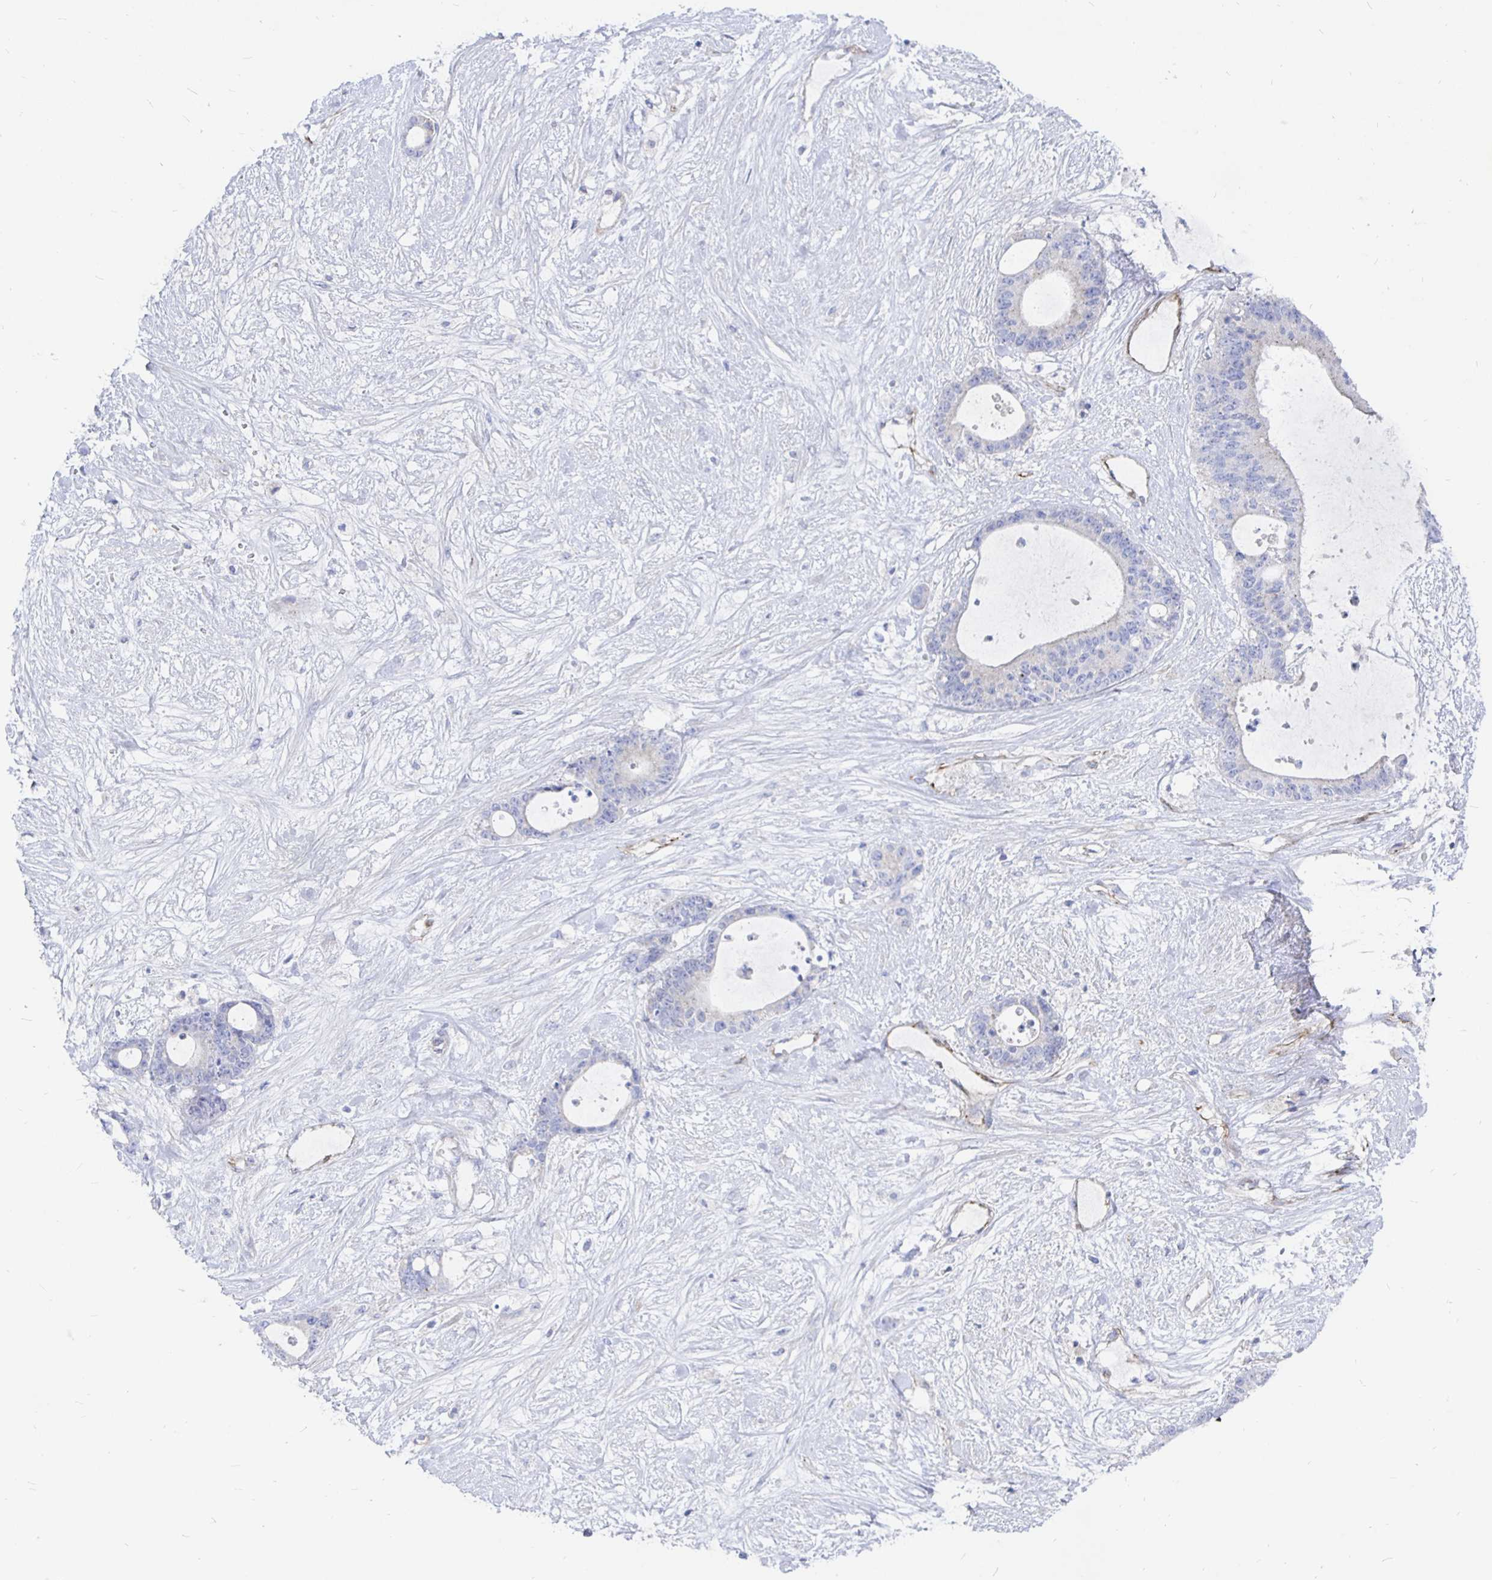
{"staining": {"intensity": "negative", "quantity": "none", "location": "none"}, "tissue": "liver cancer", "cell_type": "Tumor cells", "image_type": "cancer", "snomed": [{"axis": "morphology", "description": "Normal tissue, NOS"}, {"axis": "morphology", "description": "Cholangiocarcinoma"}, {"axis": "topography", "description": "Liver"}, {"axis": "topography", "description": "Peripheral nerve tissue"}], "caption": "Tumor cells show no significant expression in liver cholangiocarcinoma.", "gene": "COX16", "patient": {"sex": "female", "age": 73}}